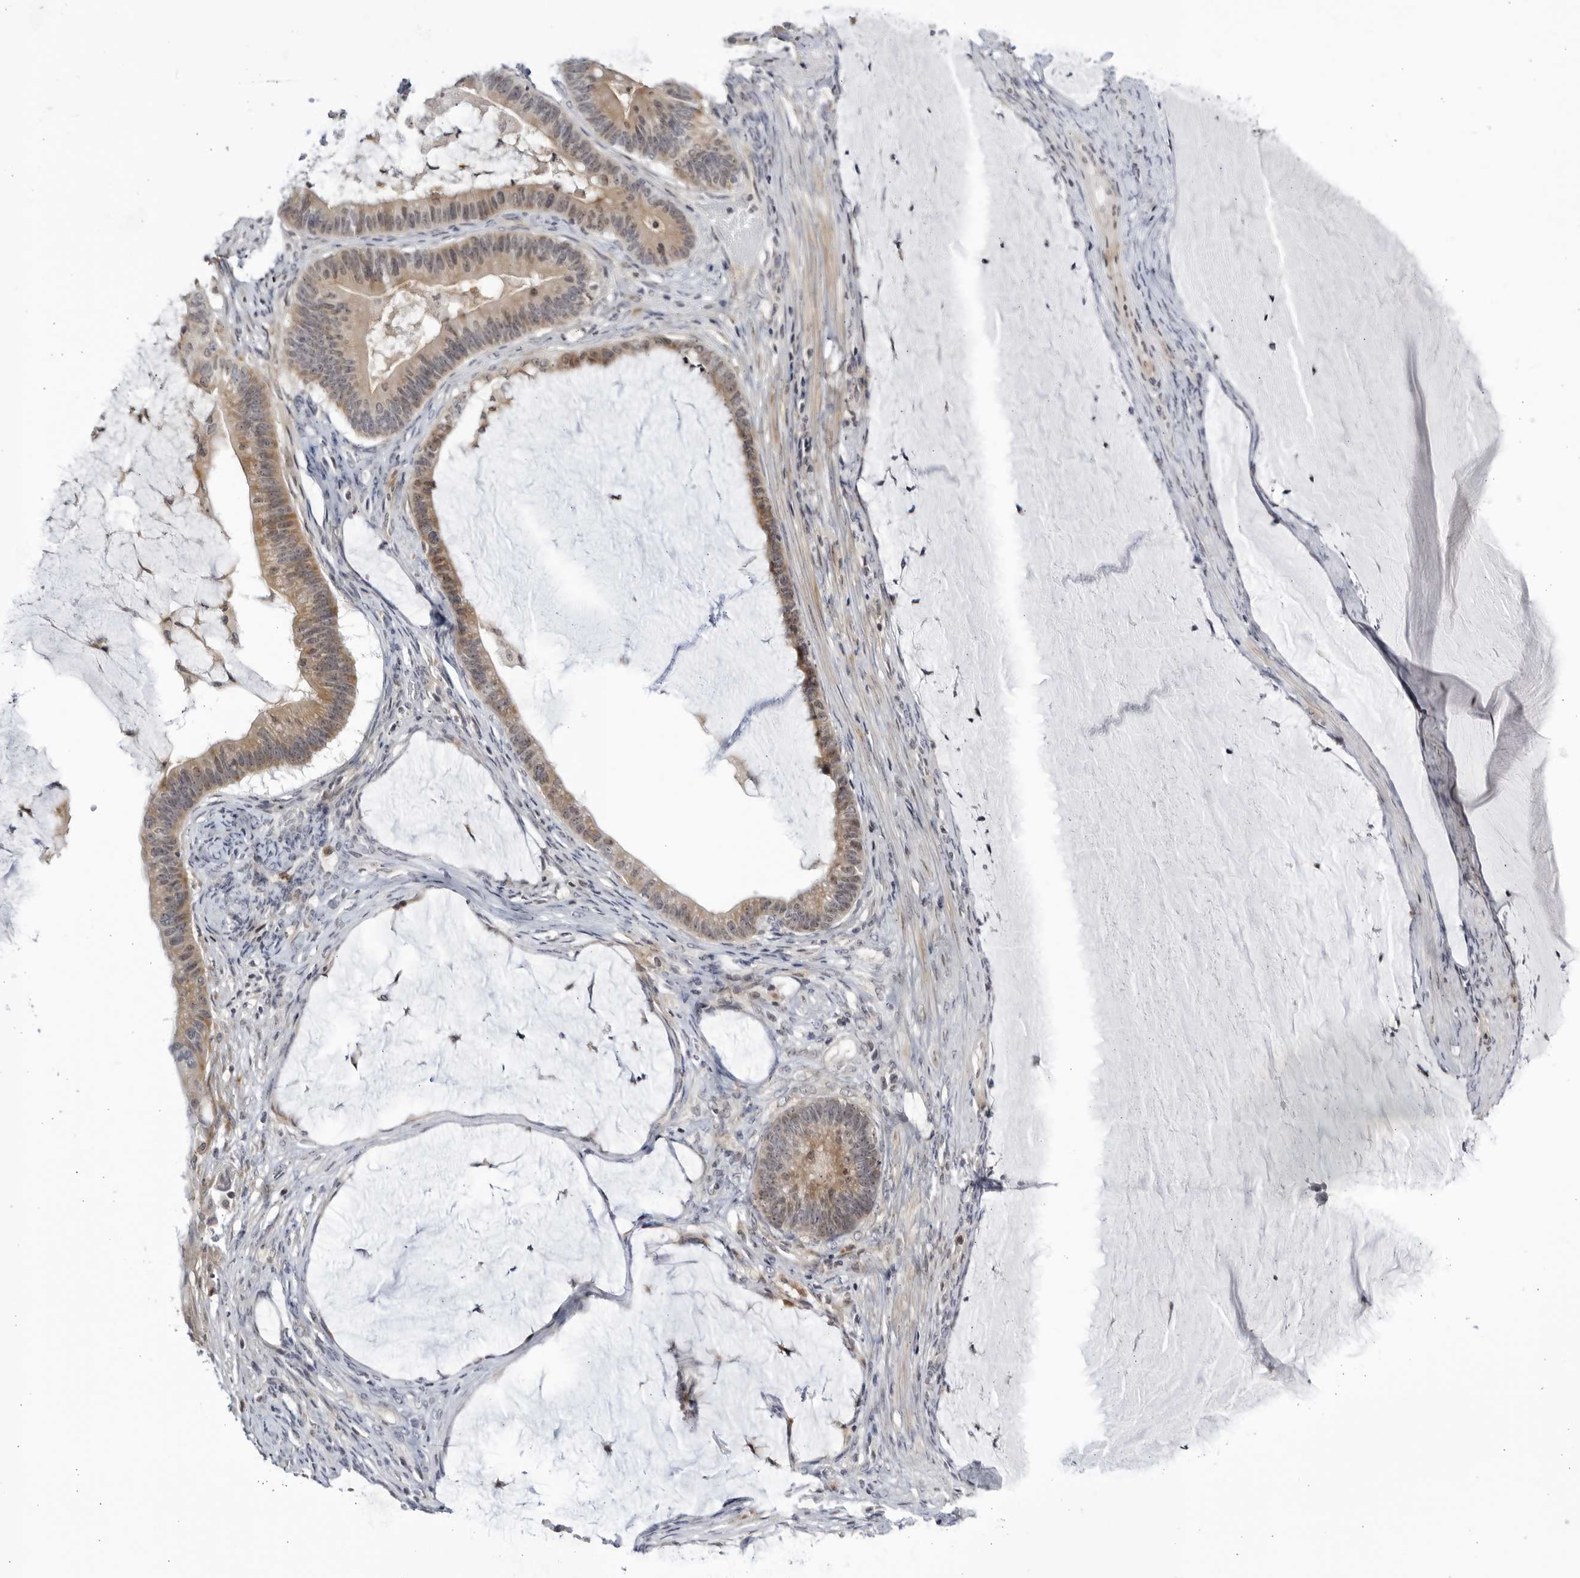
{"staining": {"intensity": "moderate", "quantity": ">75%", "location": "cytoplasmic/membranous"}, "tissue": "ovarian cancer", "cell_type": "Tumor cells", "image_type": "cancer", "snomed": [{"axis": "morphology", "description": "Cystadenocarcinoma, mucinous, NOS"}, {"axis": "topography", "description": "Ovary"}], "caption": "High-power microscopy captured an IHC micrograph of mucinous cystadenocarcinoma (ovarian), revealing moderate cytoplasmic/membranous staining in approximately >75% of tumor cells.", "gene": "CNBD1", "patient": {"sex": "female", "age": 61}}